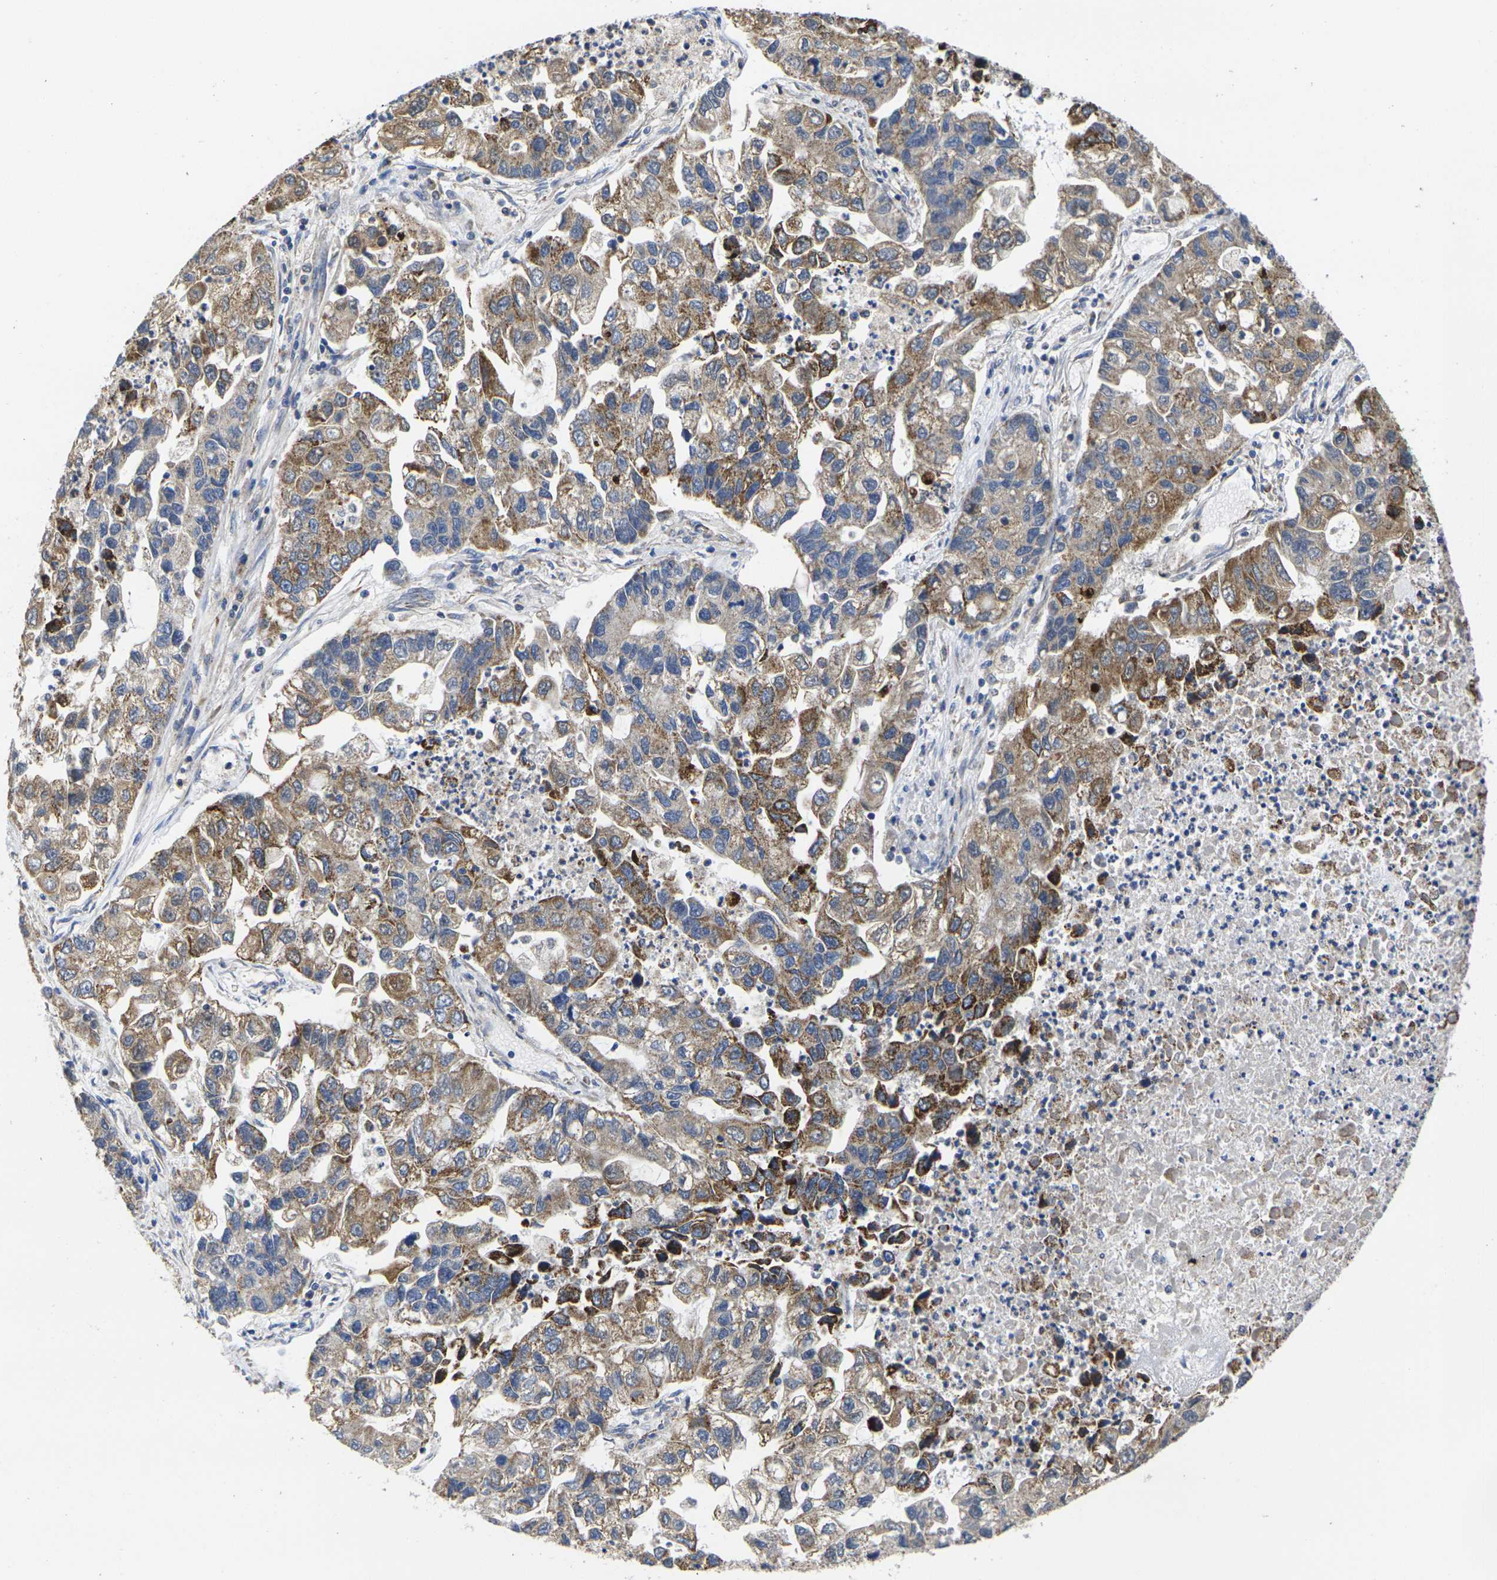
{"staining": {"intensity": "moderate", "quantity": ">75%", "location": "cytoplasmic/membranous"}, "tissue": "lung cancer", "cell_type": "Tumor cells", "image_type": "cancer", "snomed": [{"axis": "morphology", "description": "Adenocarcinoma, NOS"}, {"axis": "topography", "description": "Lung"}], "caption": "A micrograph showing moderate cytoplasmic/membranous staining in approximately >75% of tumor cells in lung cancer (adenocarcinoma), as visualized by brown immunohistochemical staining.", "gene": "P2RY11", "patient": {"sex": "female", "age": 51}}